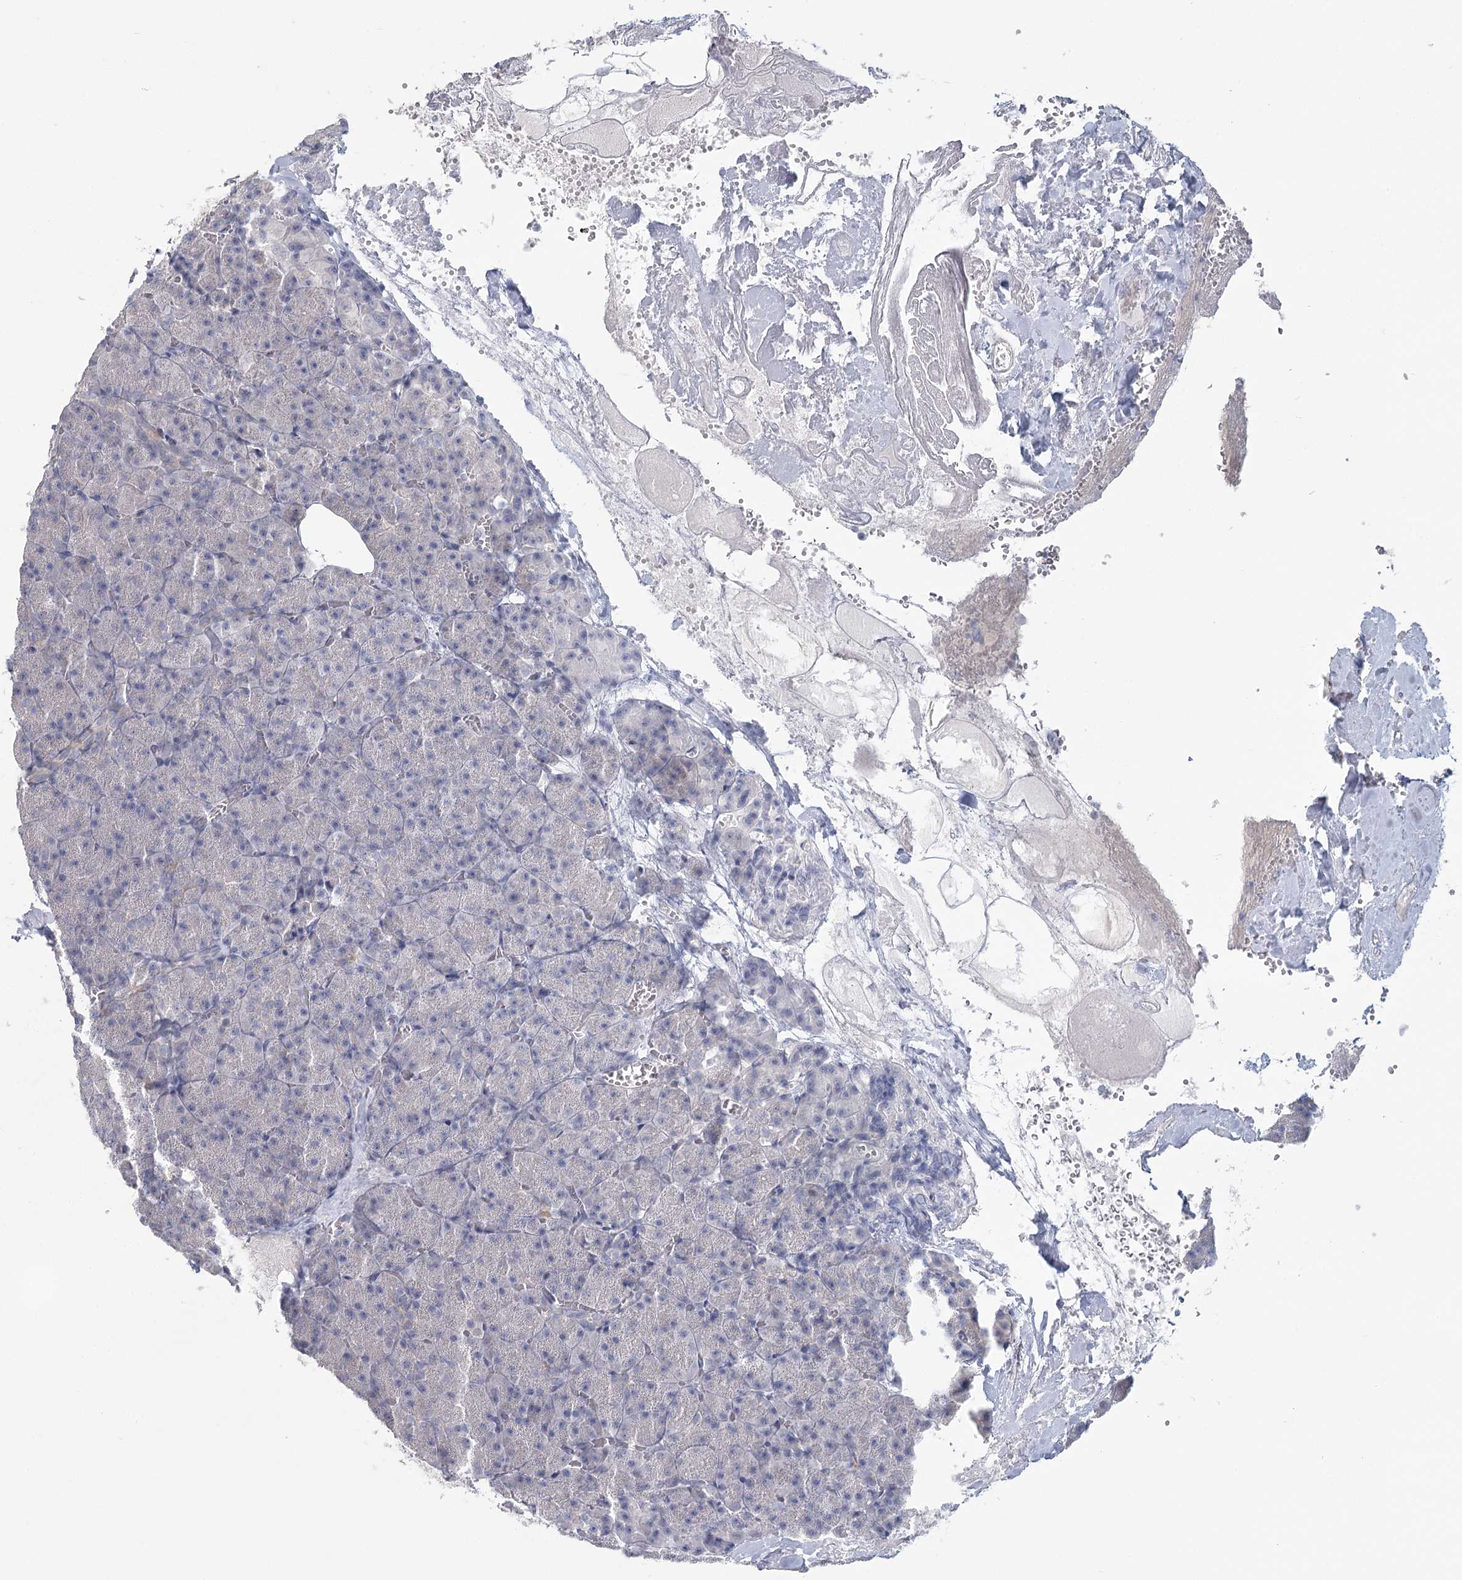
{"staining": {"intensity": "negative", "quantity": "none", "location": "none"}, "tissue": "pancreas", "cell_type": "Exocrine glandular cells", "image_type": "normal", "snomed": [{"axis": "morphology", "description": "Normal tissue, NOS"}, {"axis": "morphology", "description": "Carcinoid, malignant, NOS"}, {"axis": "topography", "description": "Pancreas"}], "caption": "Immunohistochemistry micrograph of benign human pancreas stained for a protein (brown), which reveals no expression in exocrine glandular cells.", "gene": "USP11", "patient": {"sex": "female", "age": 35}}